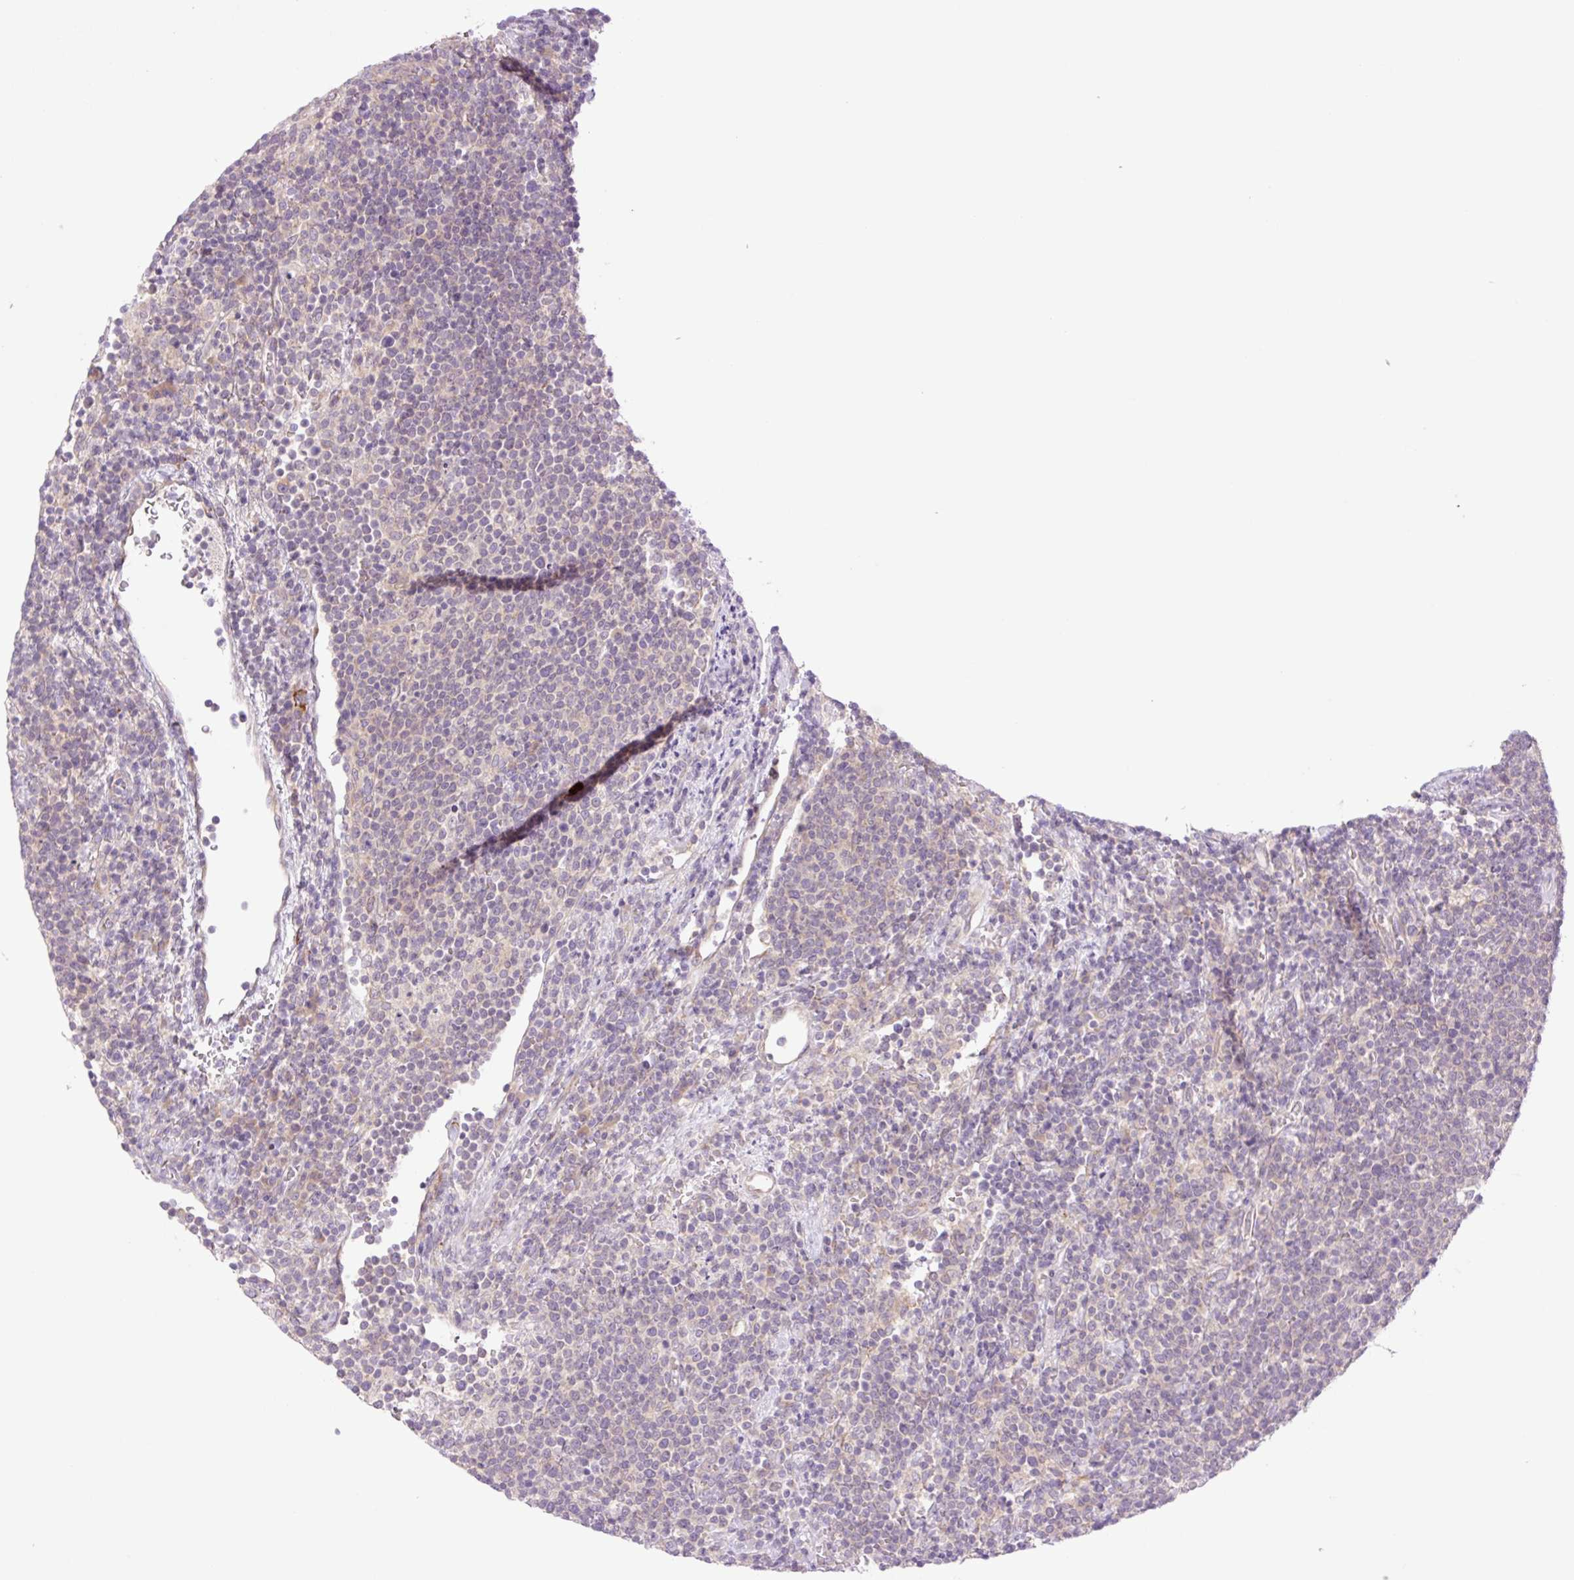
{"staining": {"intensity": "negative", "quantity": "none", "location": "none"}, "tissue": "lymphoma", "cell_type": "Tumor cells", "image_type": "cancer", "snomed": [{"axis": "morphology", "description": "Malignant lymphoma, non-Hodgkin's type, High grade"}, {"axis": "topography", "description": "Lymph node"}], "caption": "Tumor cells are negative for brown protein staining in lymphoma.", "gene": "COL5A1", "patient": {"sex": "male", "age": 61}}